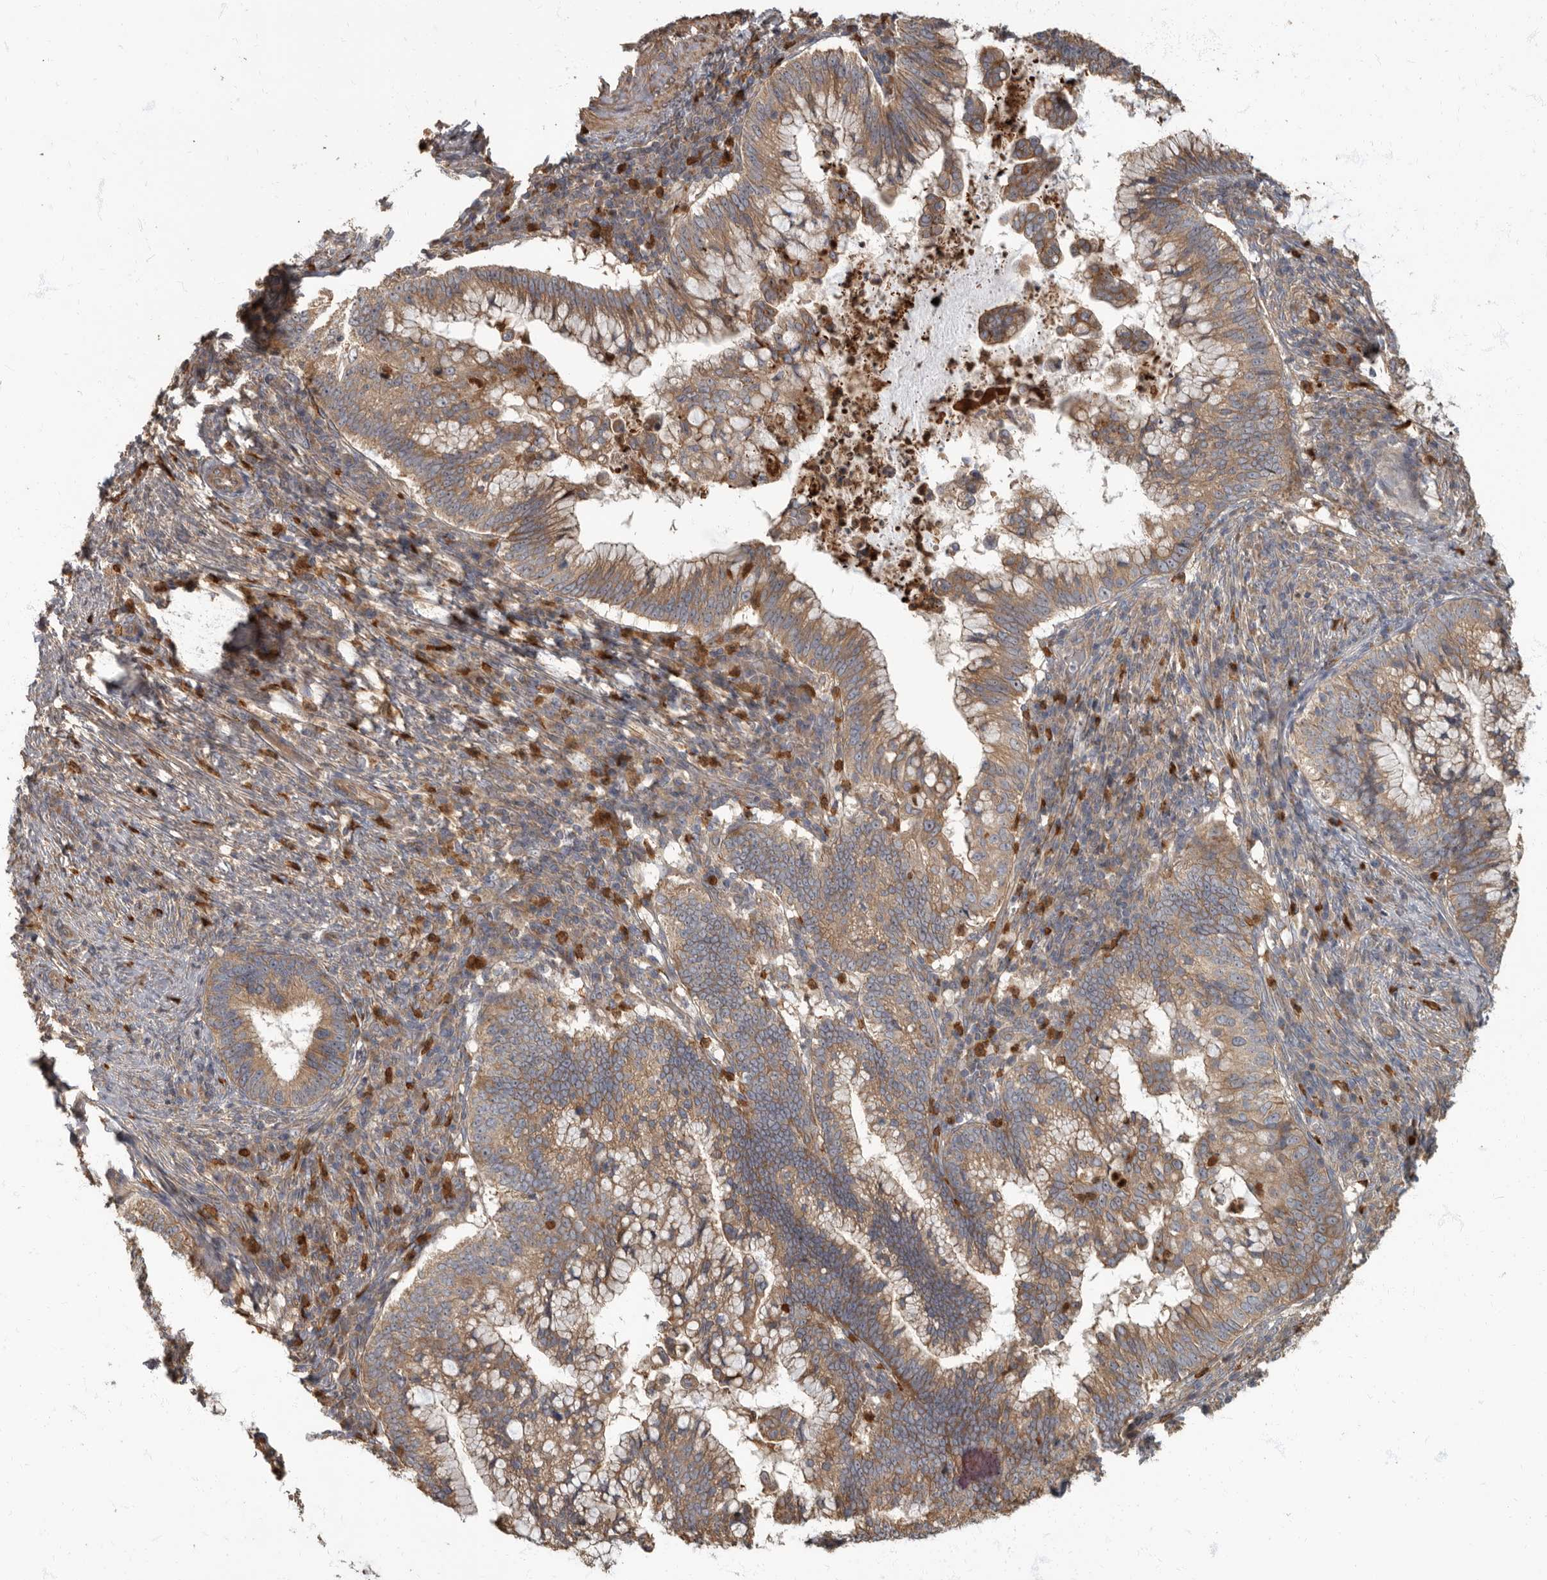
{"staining": {"intensity": "moderate", "quantity": ">75%", "location": "cytoplasmic/membranous"}, "tissue": "cervical cancer", "cell_type": "Tumor cells", "image_type": "cancer", "snomed": [{"axis": "morphology", "description": "Adenocarcinoma, NOS"}, {"axis": "topography", "description": "Cervix"}], "caption": "Immunohistochemical staining of cervical adenocarcinoma displays medium levels of moderate cytoplasmic/membranous protein positivity in approximately >75% of tumor cells. (DAB IHC with brightfield microscopy, high magnification).", "gene": "DAAM1", "patient": {"sex": "female", "age": 36}}